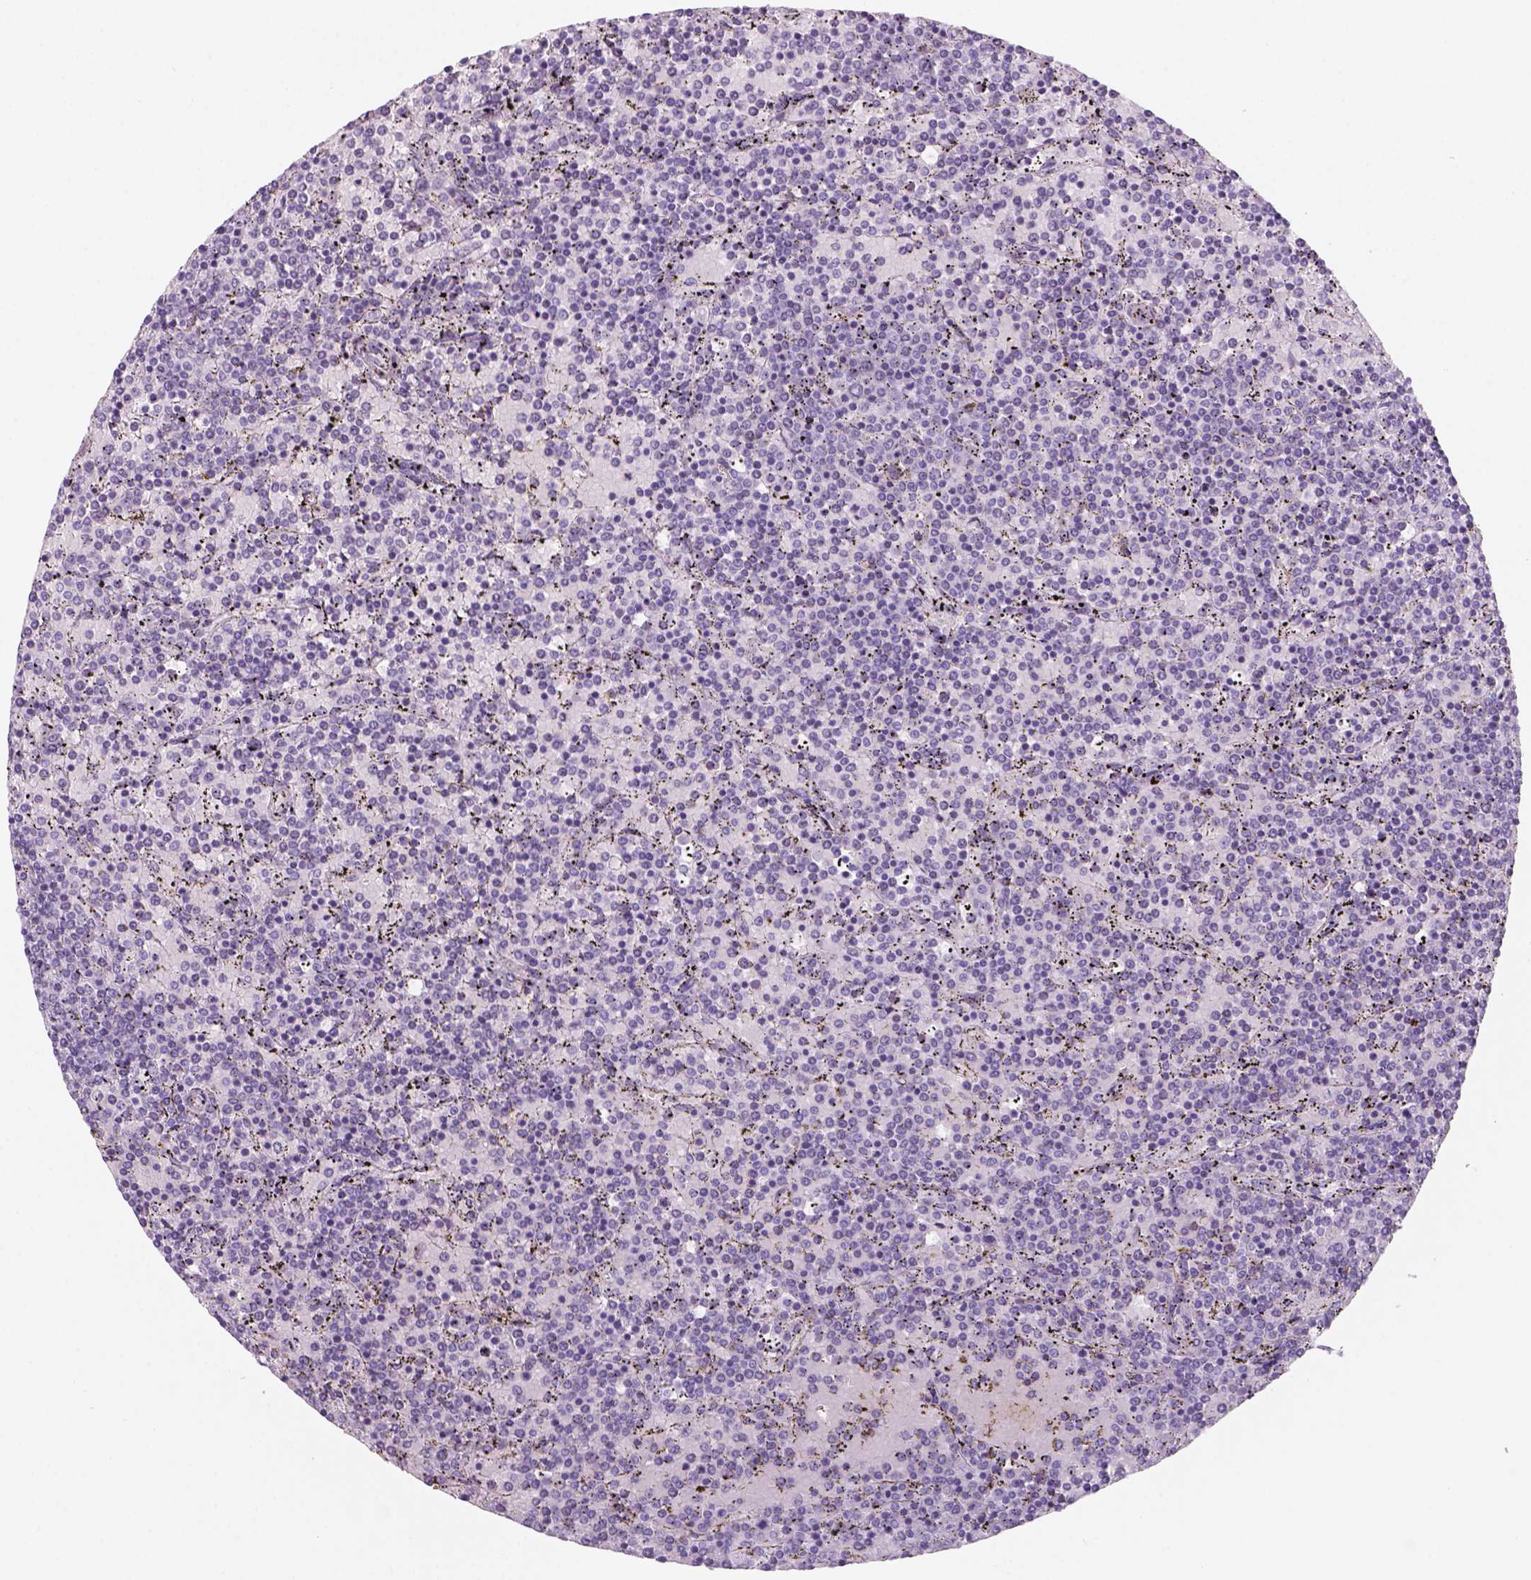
{"staining": {"intensity": "negative", "quantity": "none", "location": "none"}, "tissue": "lymphoma", "cell_type": "Tumor cells", "image_type": "cancer", "snomed": [{"axis": "morphology", "description": "Malignant lymphoma, non-Hodgkin's type, Low grade"}, {"axis": "topography", "description": "Spleen"}], "caption": "The immunohistochemistry image has no significant expression in tumor cells of lymphoma tissue.", "gene": "KRTAP11-1", "patient": {"sex": "female", "age": 77}}